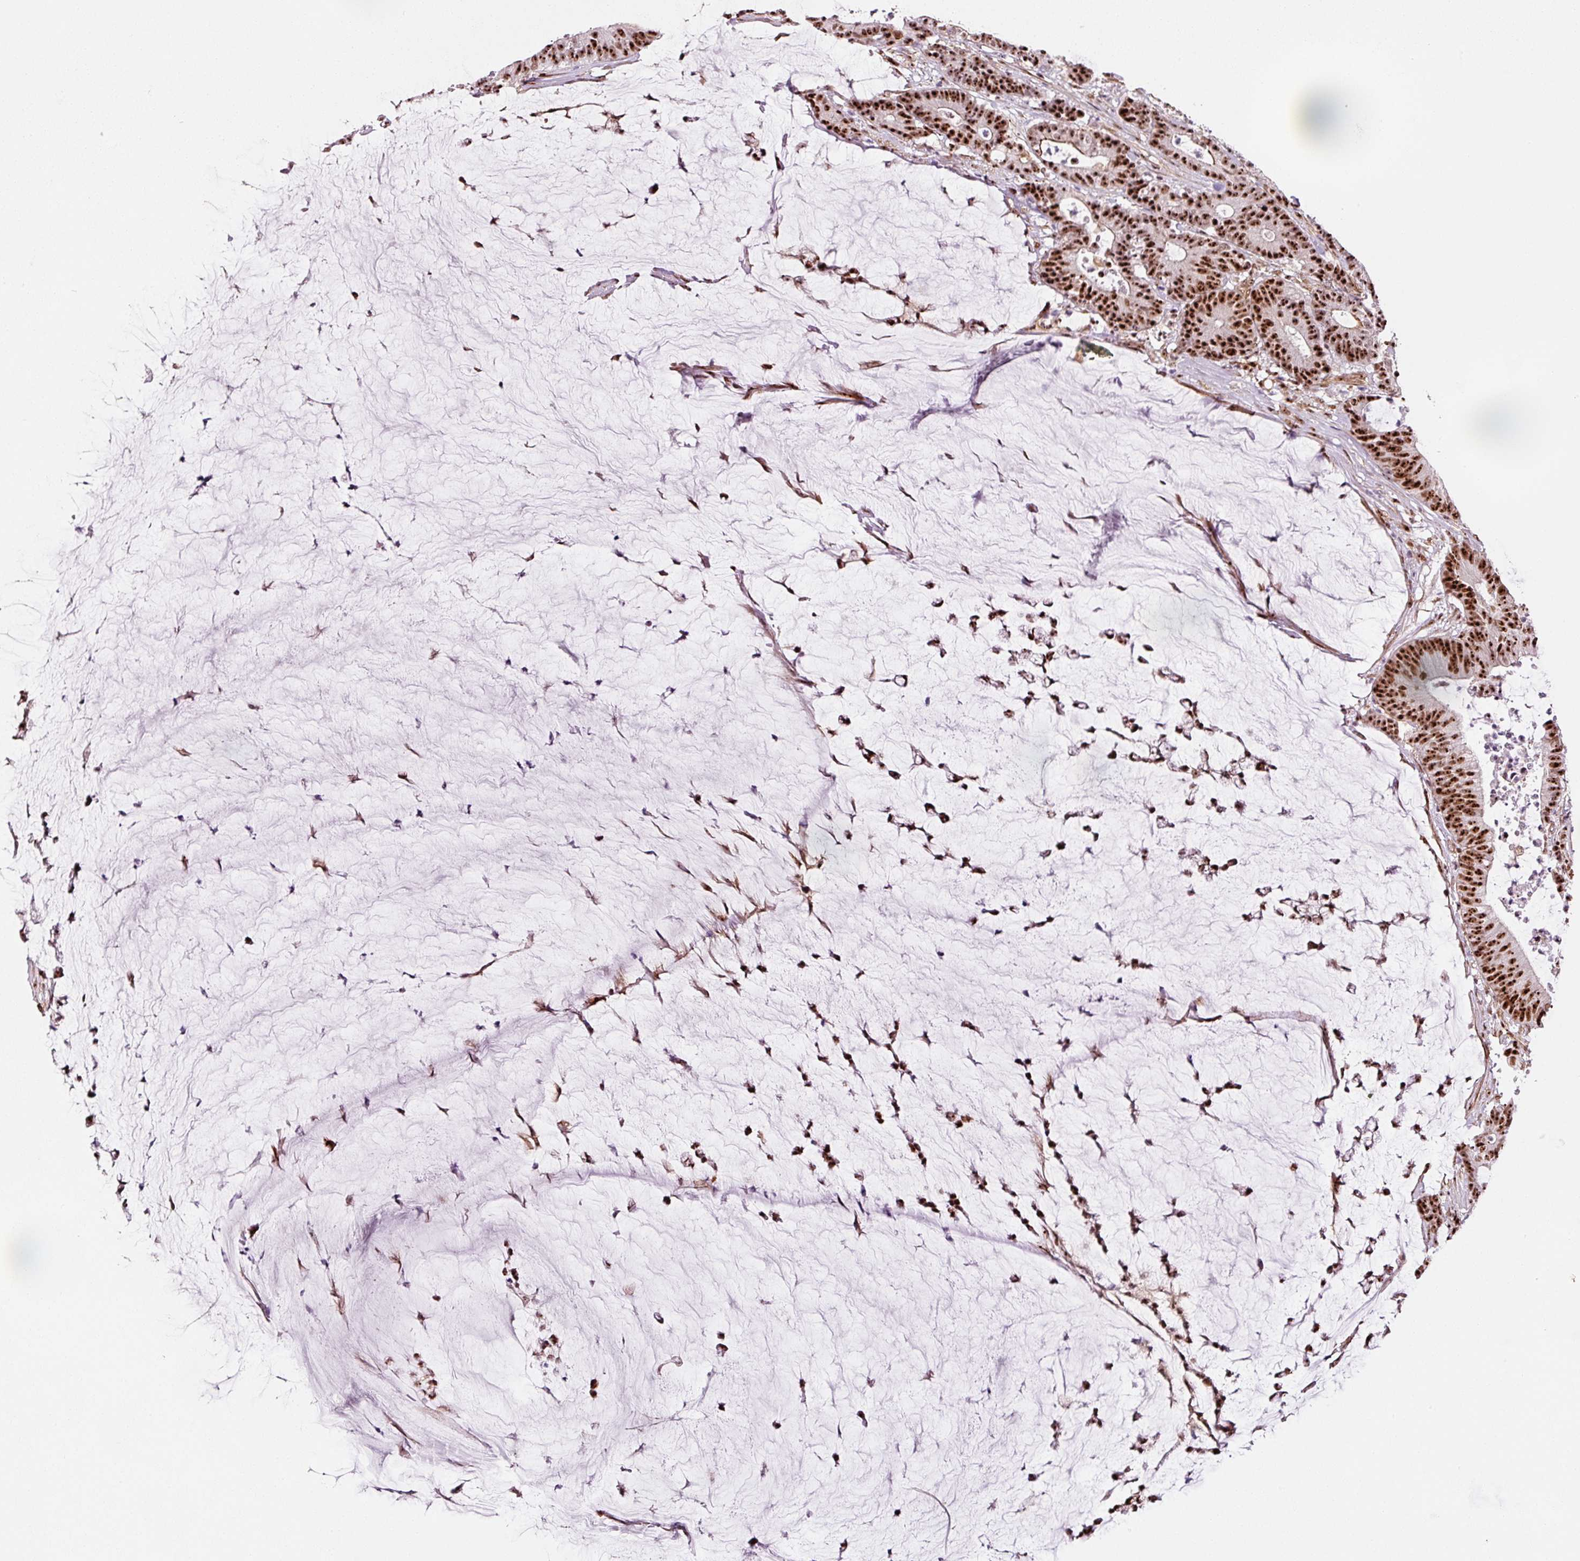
{"staining": {"intensity": "strong", "quantity": ">75%", "location": "nuclear"}, "tissue": "colorectal cancer", "cell_type": "Tumor cells", "image_type": "cancer", "snomed": [{"axis": "morphology", "description": "Adenocarcinoma, NOS"}, {"axis": "topography", "description": "Colon"}], "caption": "A high amount of strong nuclear staining is appreciated in about >75% of tumor cells in adenocarcinoma (colorectal) tissue.", "gene": "GNL3", "patient": {"sex": "female", "age": 84}}